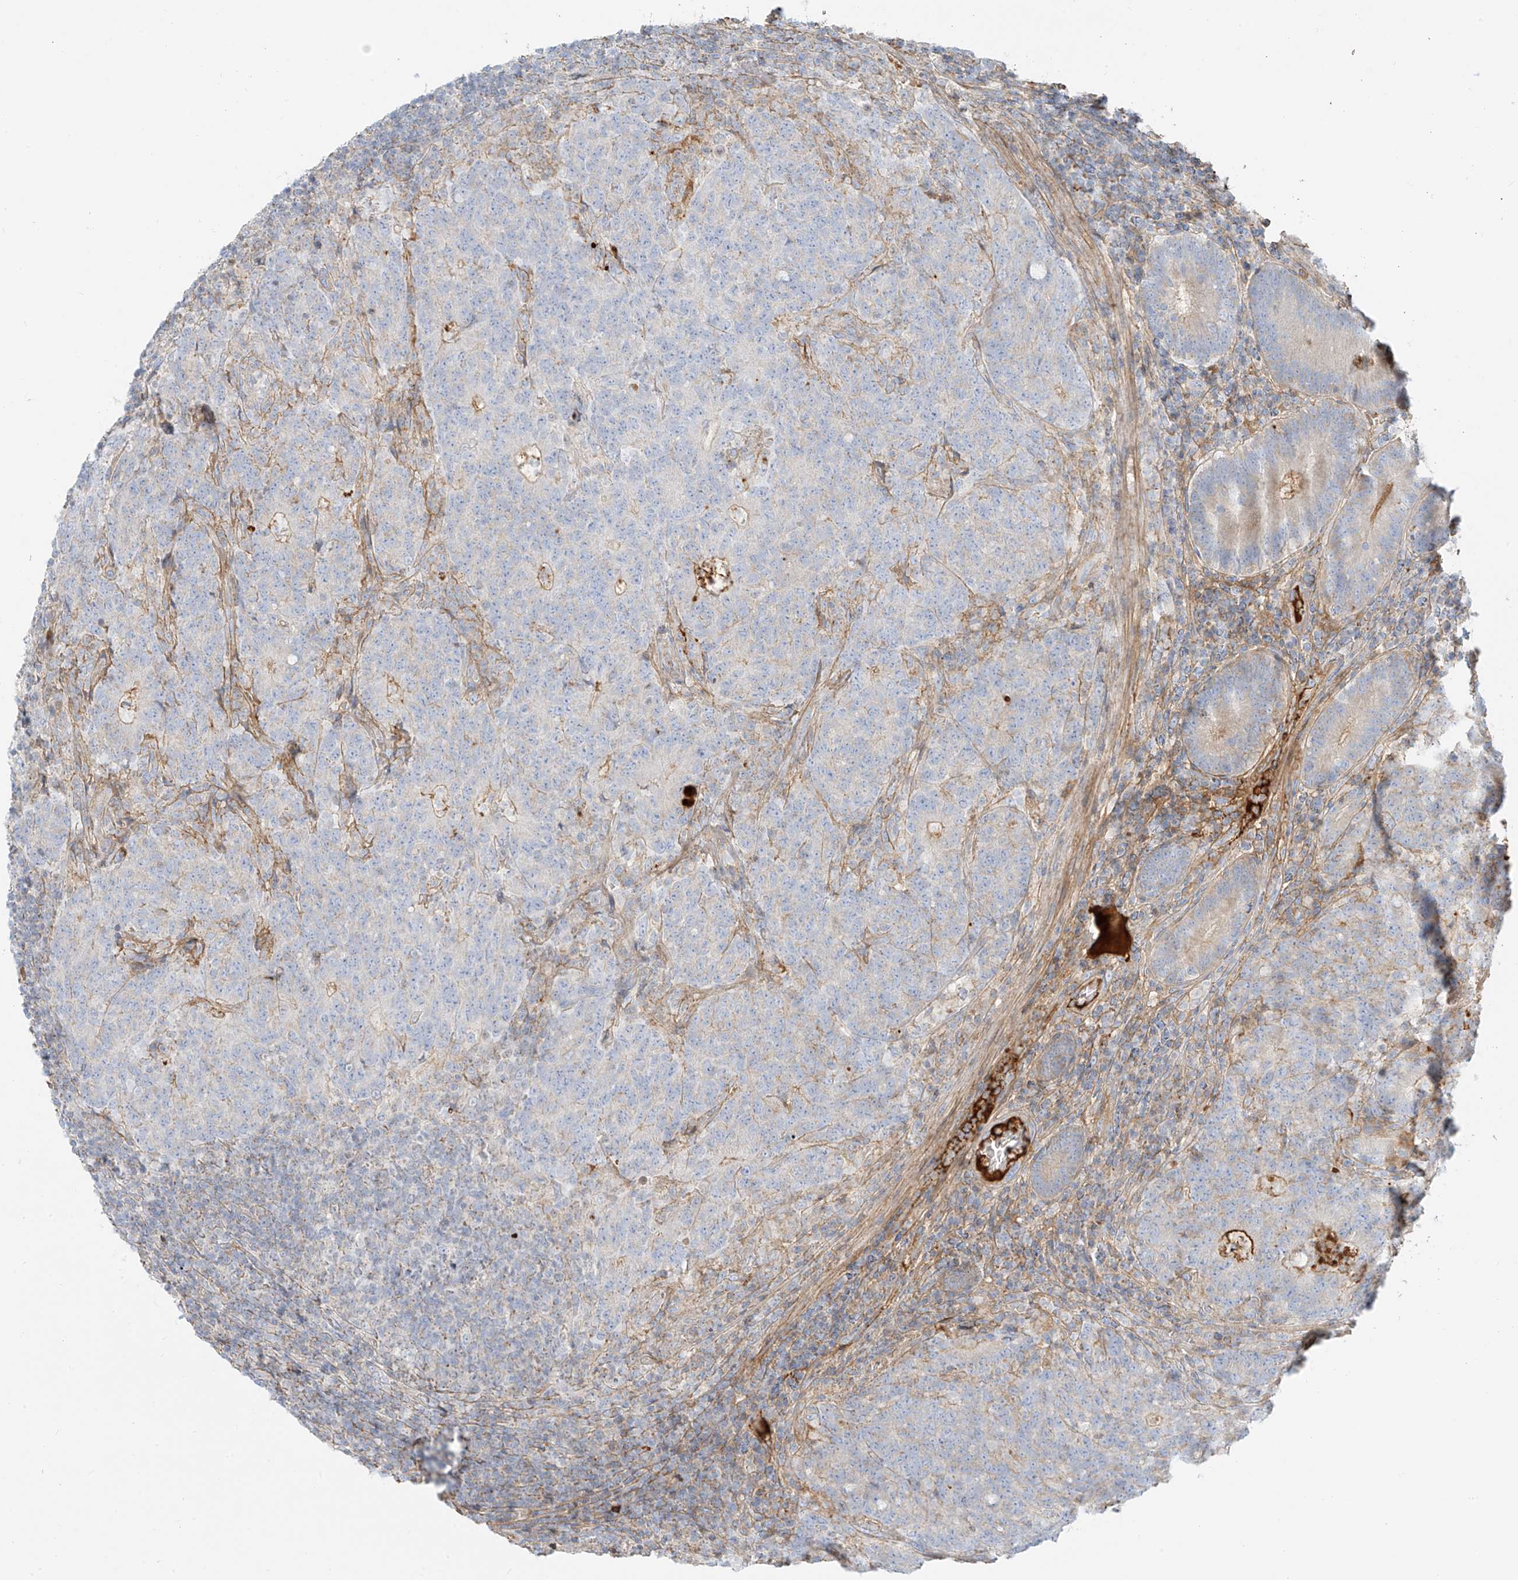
{"staining": {"intensity": "weak", "quantity": "<25%", "location": "cytoplasmic/membranous"}, "tissue": "colorectal cancer", "cell_type": "Tumor cells", "image_type": "cancer", "snomed": [{"axis": "morphology", "description": "Normal tissue, NOS"}, {"axis": "morphology", "description": "Adenocarcinoma, NOS"}, {"axis": "topography", "description": "Colon"}], "caption": "The micrograph shows no significant staining in tumor cells of colorectal adenocarcinoma.", "gene": "OCSTAMP", "patient": {"sex": "female", "age": 75}}